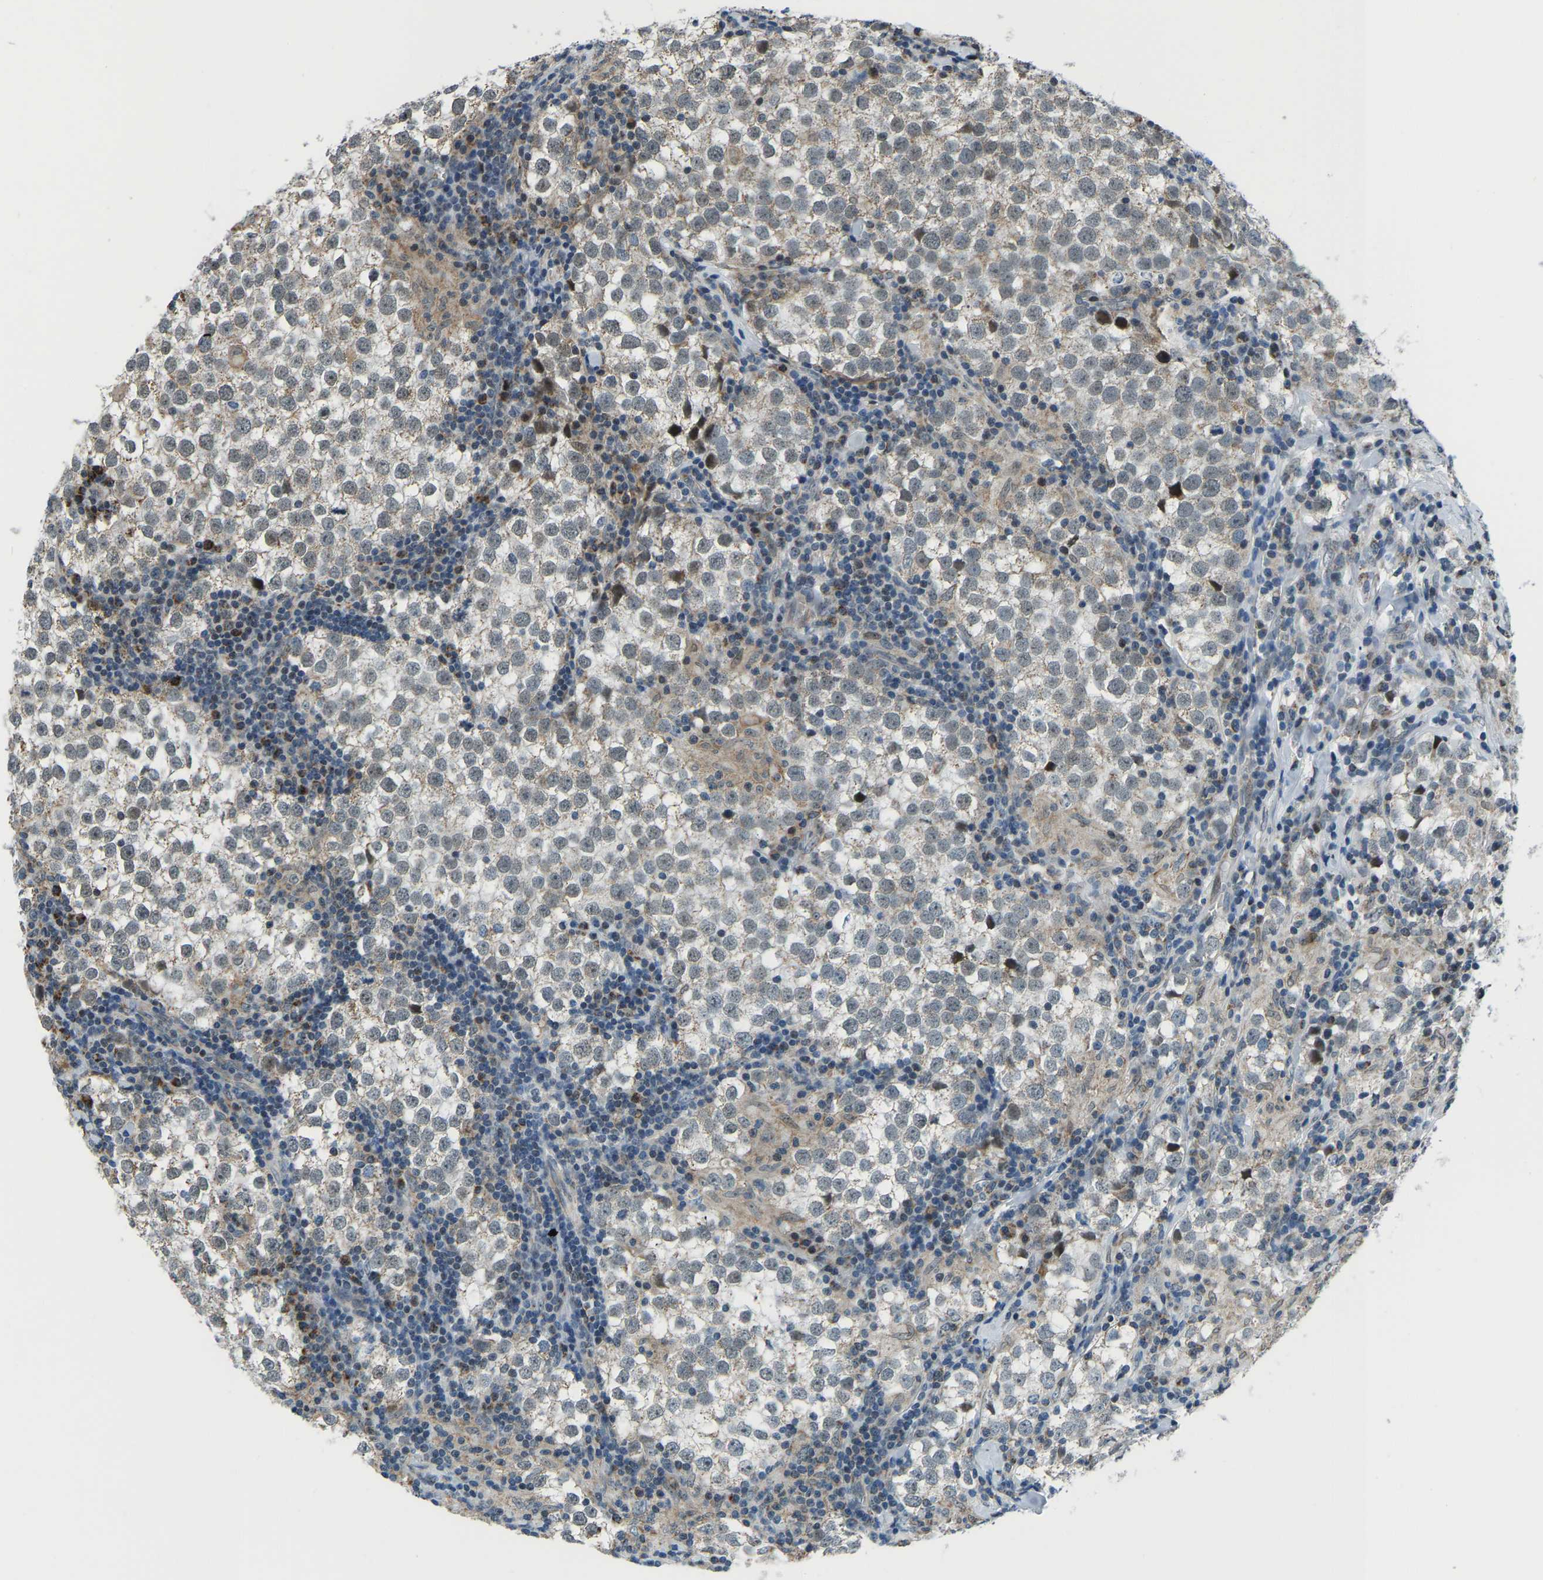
{"staining": {"intensity": "moderate", "quantity": "<25%", "location": "cytoplasmic/membranous"}, "tissue": "testis cancer", "cell_type": "Tumor cells", "image_type": "cancer", "snomed": [{"axis": "morphology", "description": "Seminoma, NOS"}, {"axis": "morphology", "description": "Carcinoma, Embryonal, NOS"}, {"axis": "topography", "description": "Testis"}], "caption": "Moderate cytoplasmic/membranous positivity is identified in about <25% of tumor cells in seminoma (testis).", "gene": "RBM33", "patient": {"sex": "male", "age": 36}}